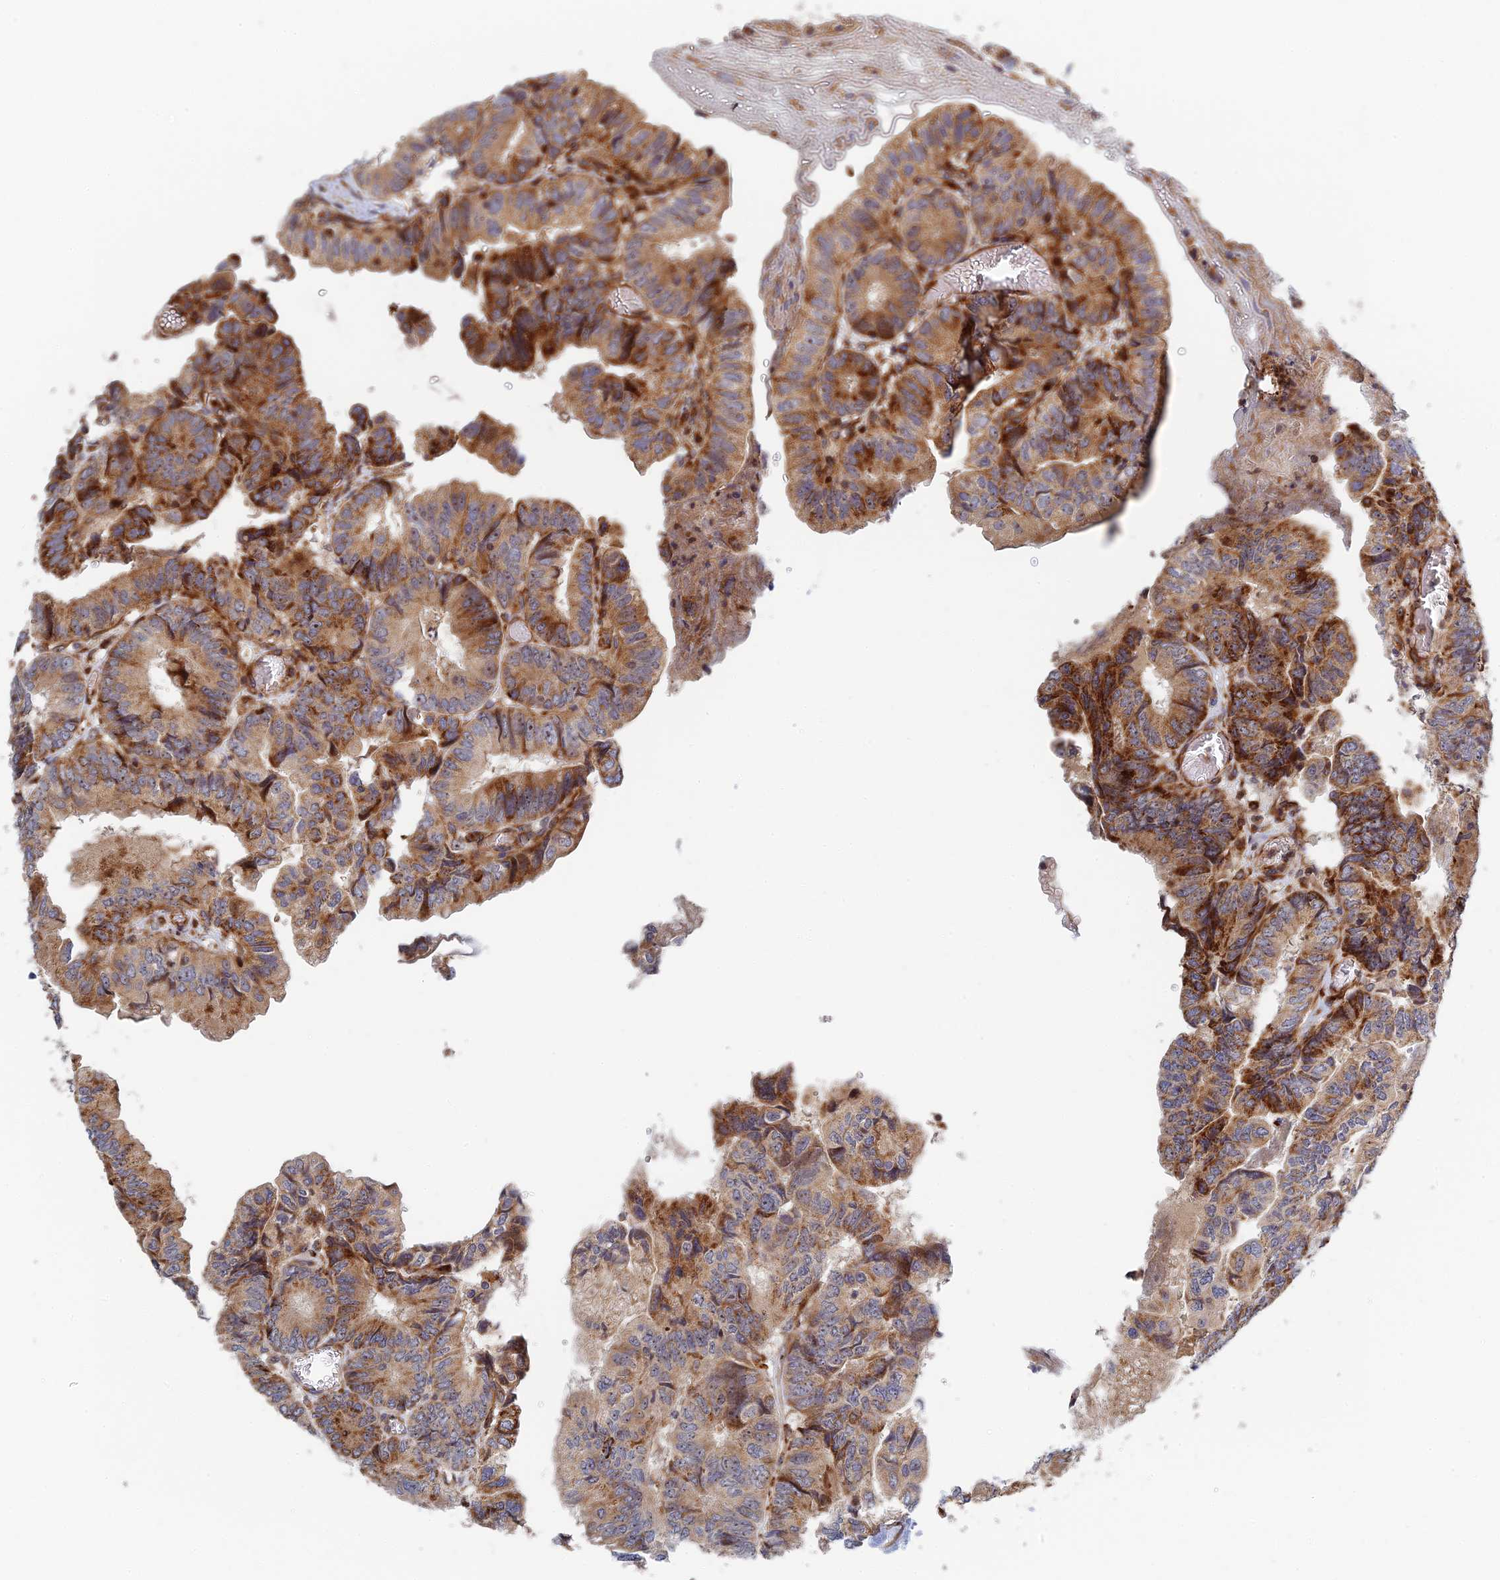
{"staining": {"intensity": "moderate", "quantity": ">75%", "location": "cytoplasmic/membranous"}, "tissue": "colorectal cancer", "cell_type": "Tumor cells", "image_type": "cancer", "snomed": [{"axis": "morphology", "description": "Adenocarcinoma, NOS"}, {"axis": "topography", "description": "Colon"}], "caption": "Moderate cytoplasmic/membranous protein positivity is identified in about >75% of tumor cells in colorectal adenocarcinoma.", "gene": "PPP2R3C", "patient": {"sex": "male", "age": 85}}